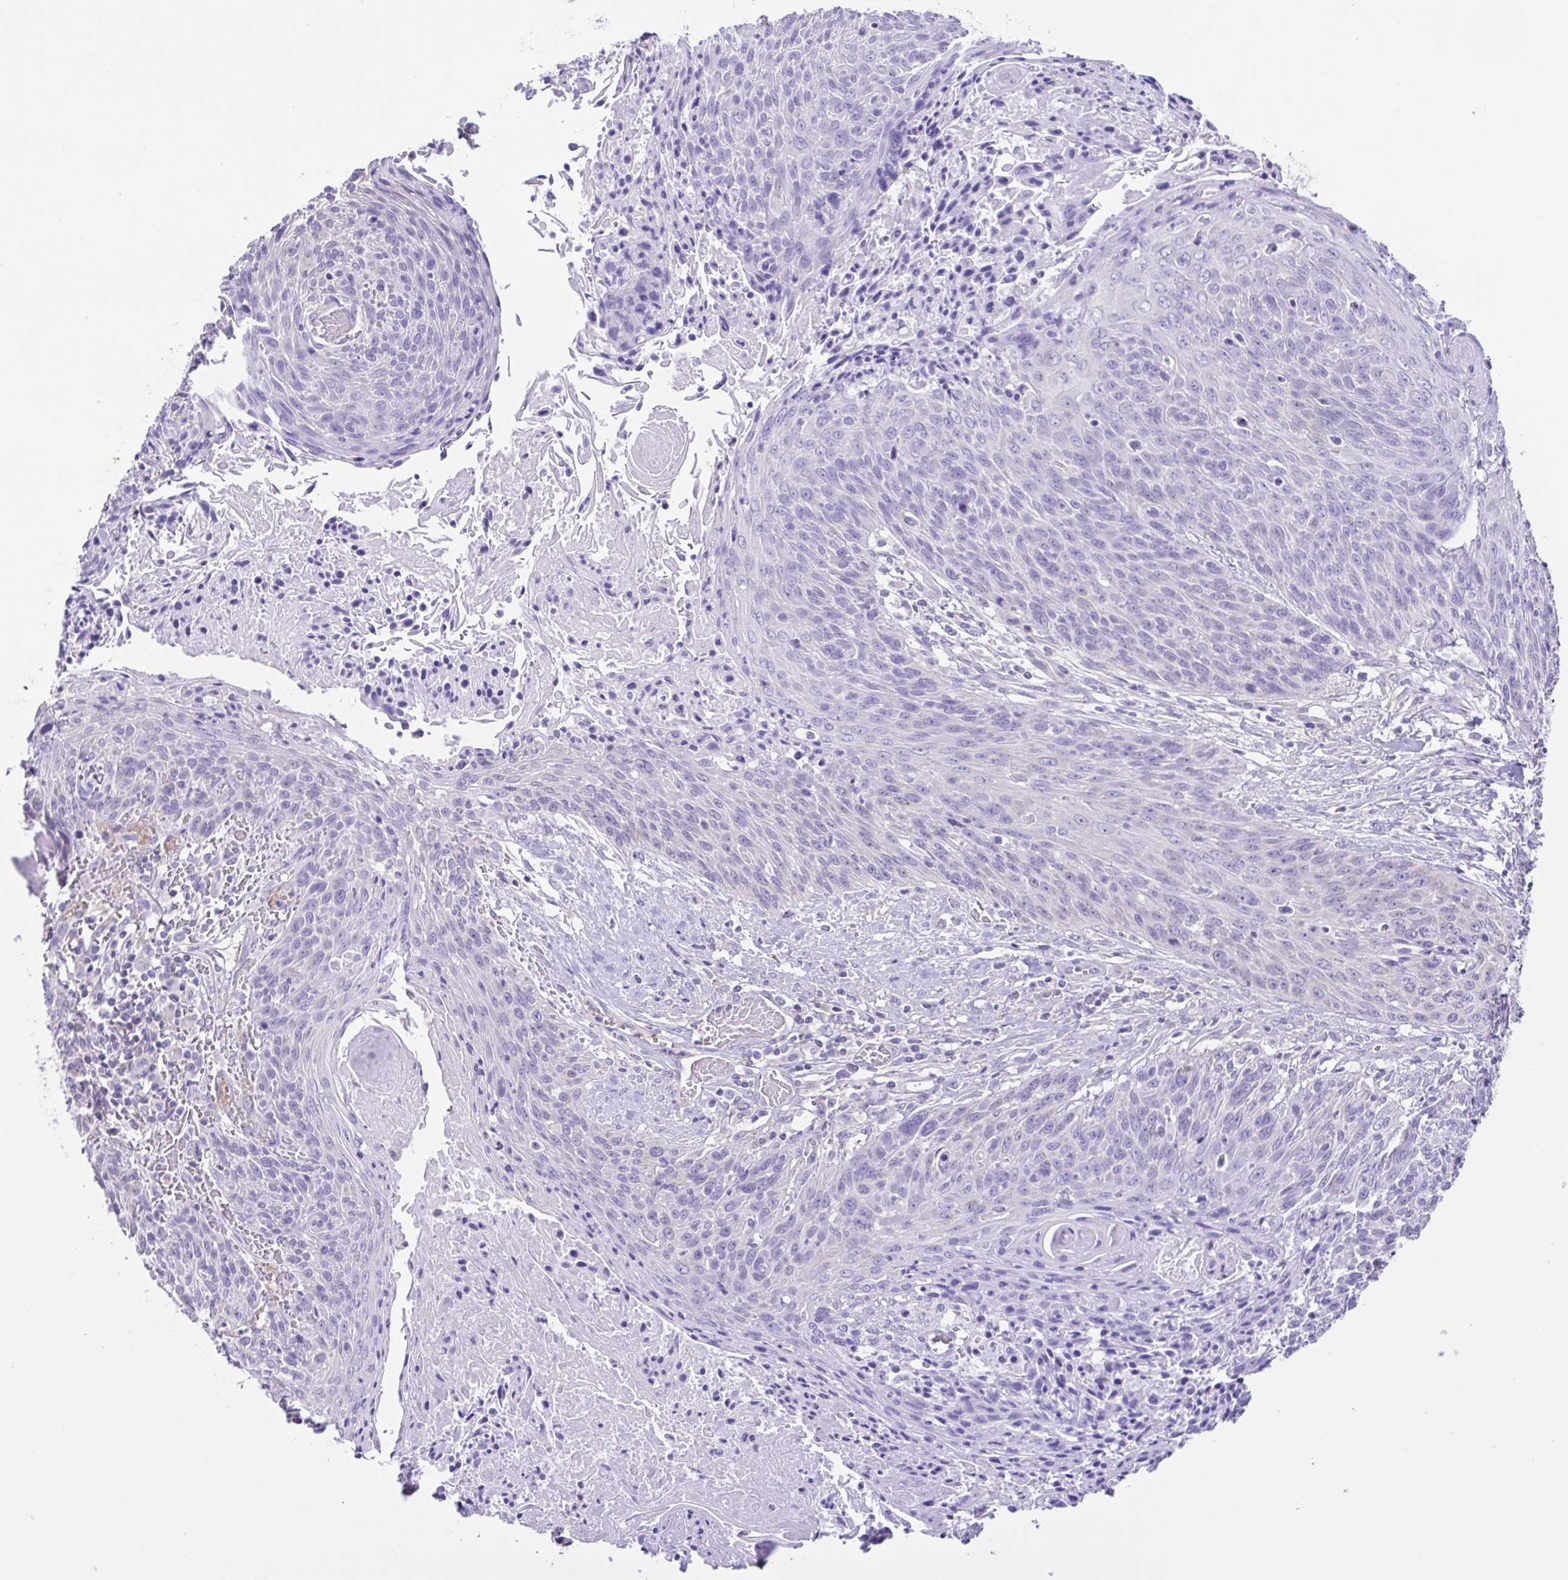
{"staining": {"intensity": "negative", "quantity": "none", "location": "none"}, "tissue": "cervical cancer", "cell_type": "Tumor cells", "image_type": "cancer", "snomed": [{"axis": "morphology", "description": "Squamous cell carcinoma, NOS"}, {"axis": "topography", "description": "Cervix"}], "caption": "This is an immunohistochemistry (IHC) histopathology image of human cervical cancer. There is no staining in tumor cells.", "gene": "CYP17A1", "patient": {"sex": "female", "age": 45}}